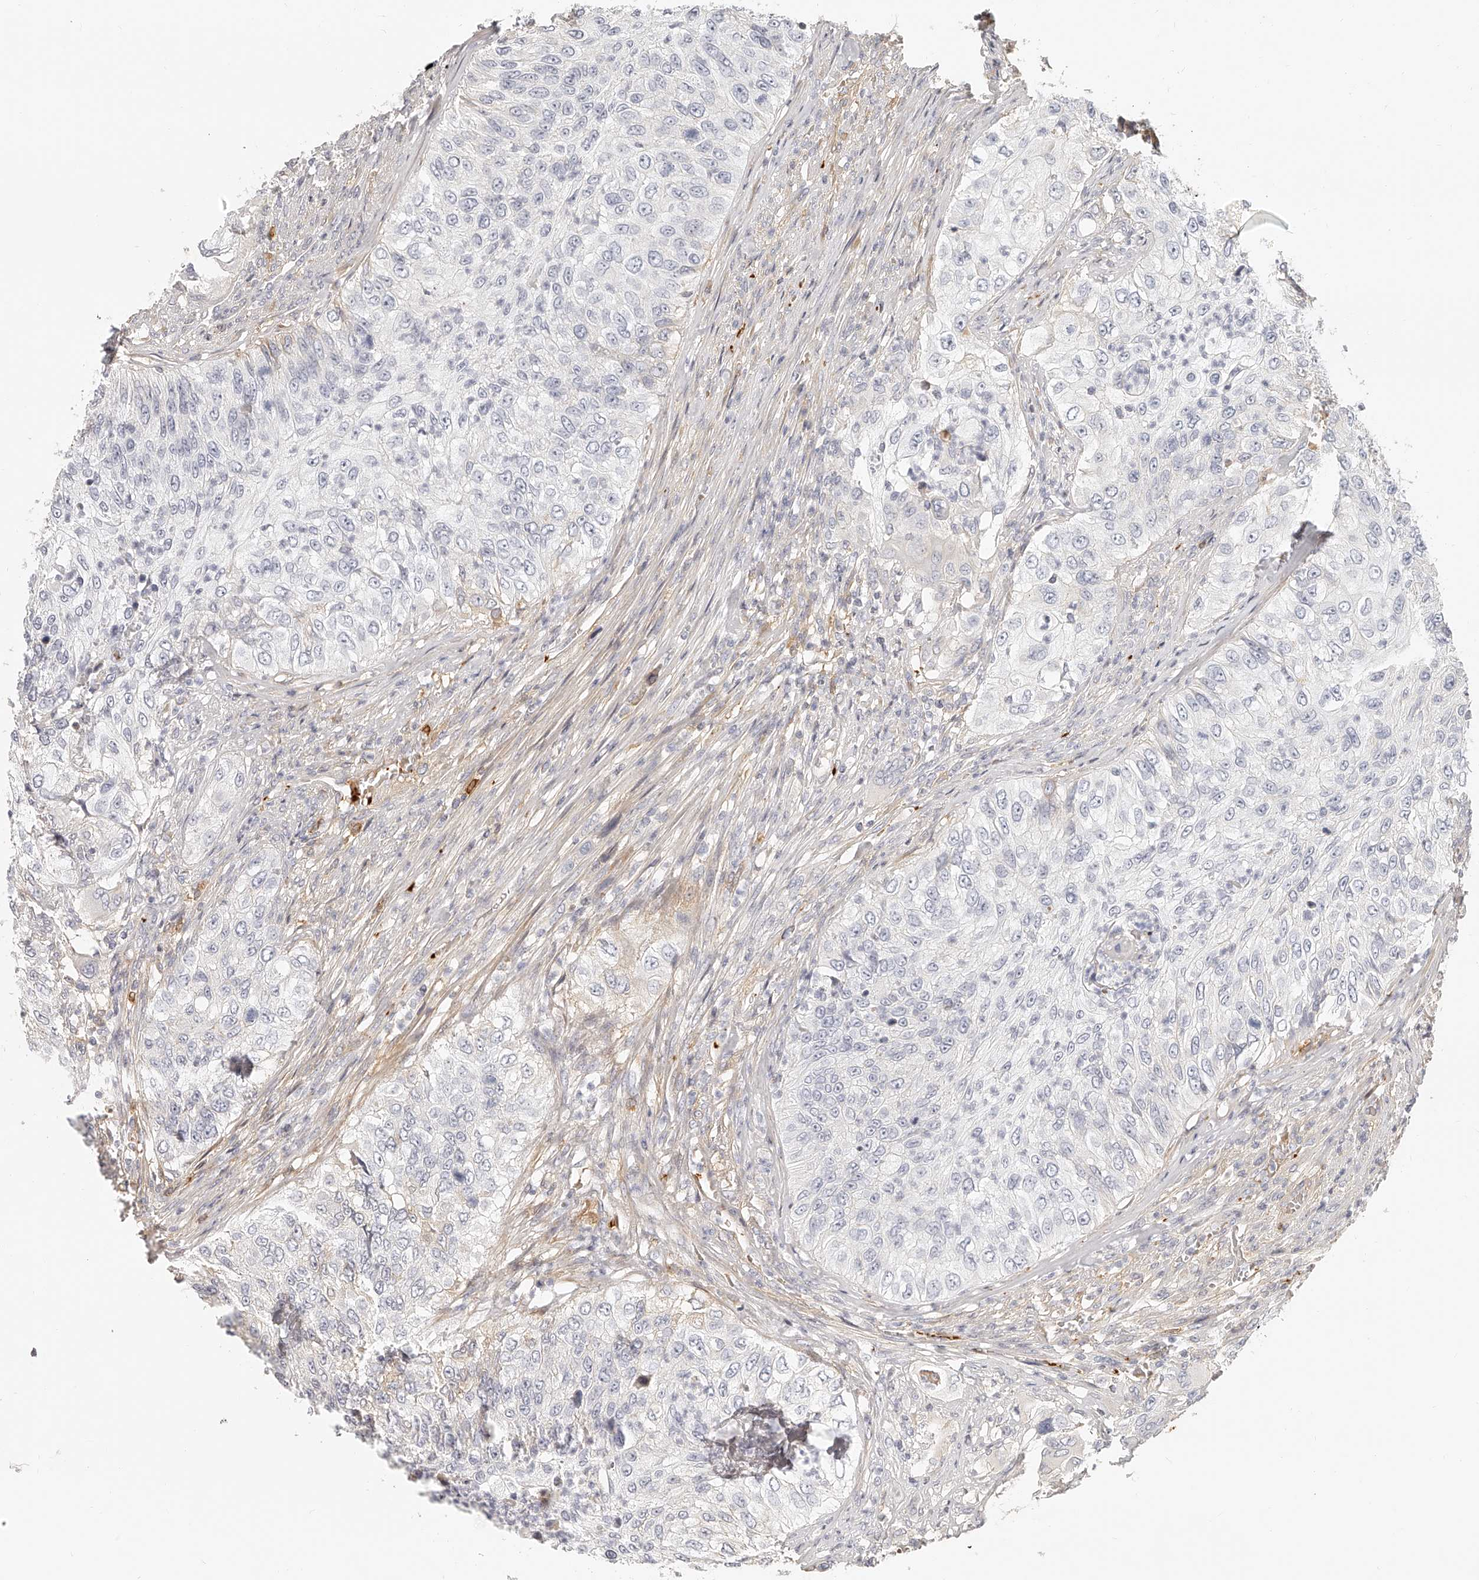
{"staining": {"intensity": "negative", "quantity": "none", "location": "none"}, "tissue": "urothelial cancer", "cell_type": "Tumor cells", "image_type": "cancer", "snomed": [{"axis": "morphology", "description": "Urothelial carcinoma, High grade"}, {"axis": "topography", "description": "Urinary bladder"}], "caption": "Histopathology image shows no protein expression in tumor cells of high-grade urothelial carcinoma tissue.", "gene": "ITGB3", "patient": {"sex": "female", "age": 60}}